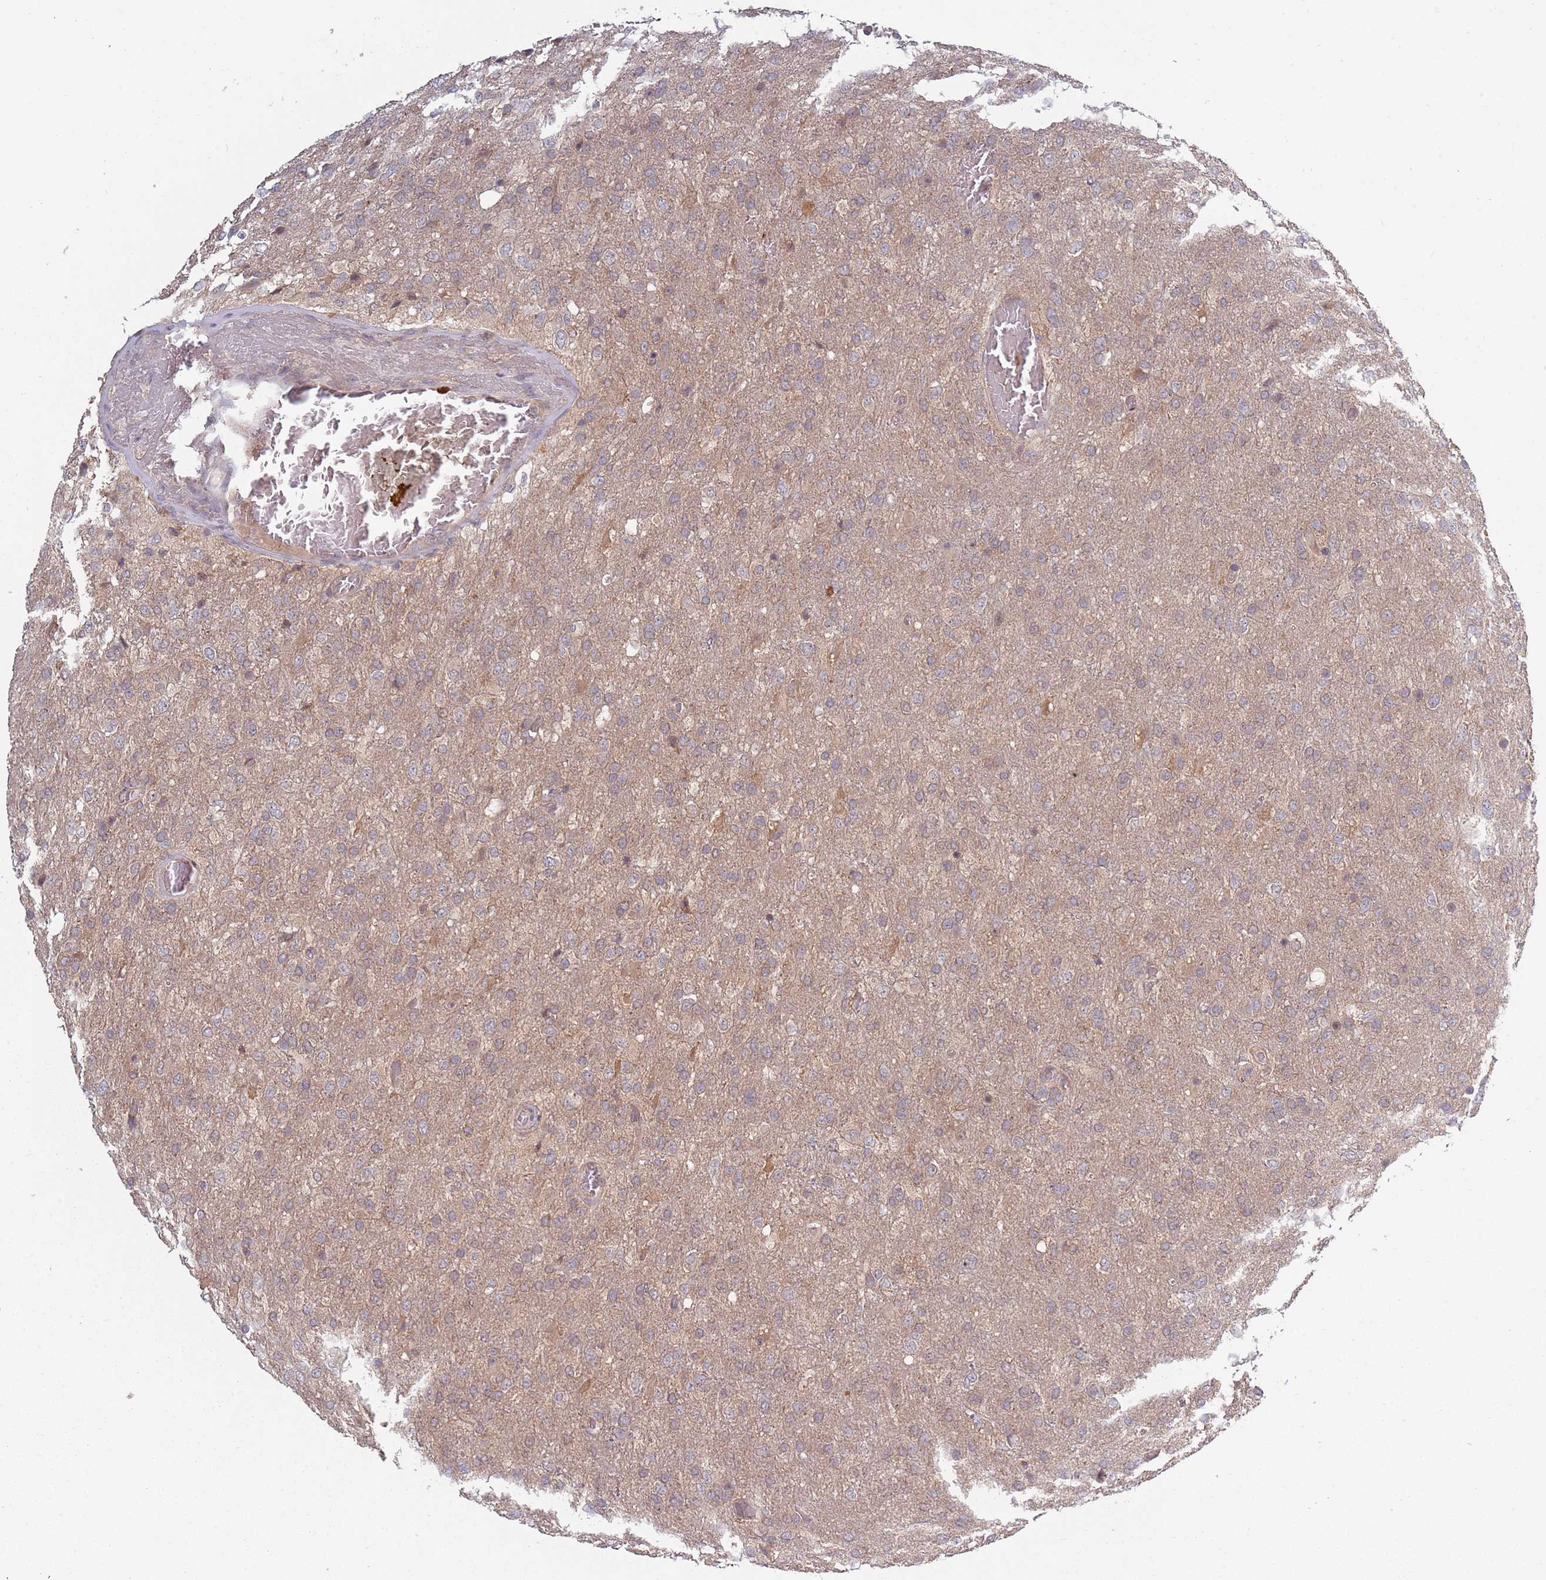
{"staining": {"intensity": "weak", "quantity": ">75%", "location": "cytoplasmic/membranous"}, "tissue": "glioma", "cell_type": "Tumor cells", "image_type": "cancer", "snomed": [{"axis": "morphology", "description": "Glioma, malignant, High grade"}, {"axis": "topography", "description": "Brain"}], "caption": "IHC image of human malignant high-grade glioma stained for a protein (brown), which reveals low levels of weak cytoplasmic/membranous staining in approximately >75% of tumor cells.", "gene": "USP32", "patient": {"sex": "female", "age": 74}}